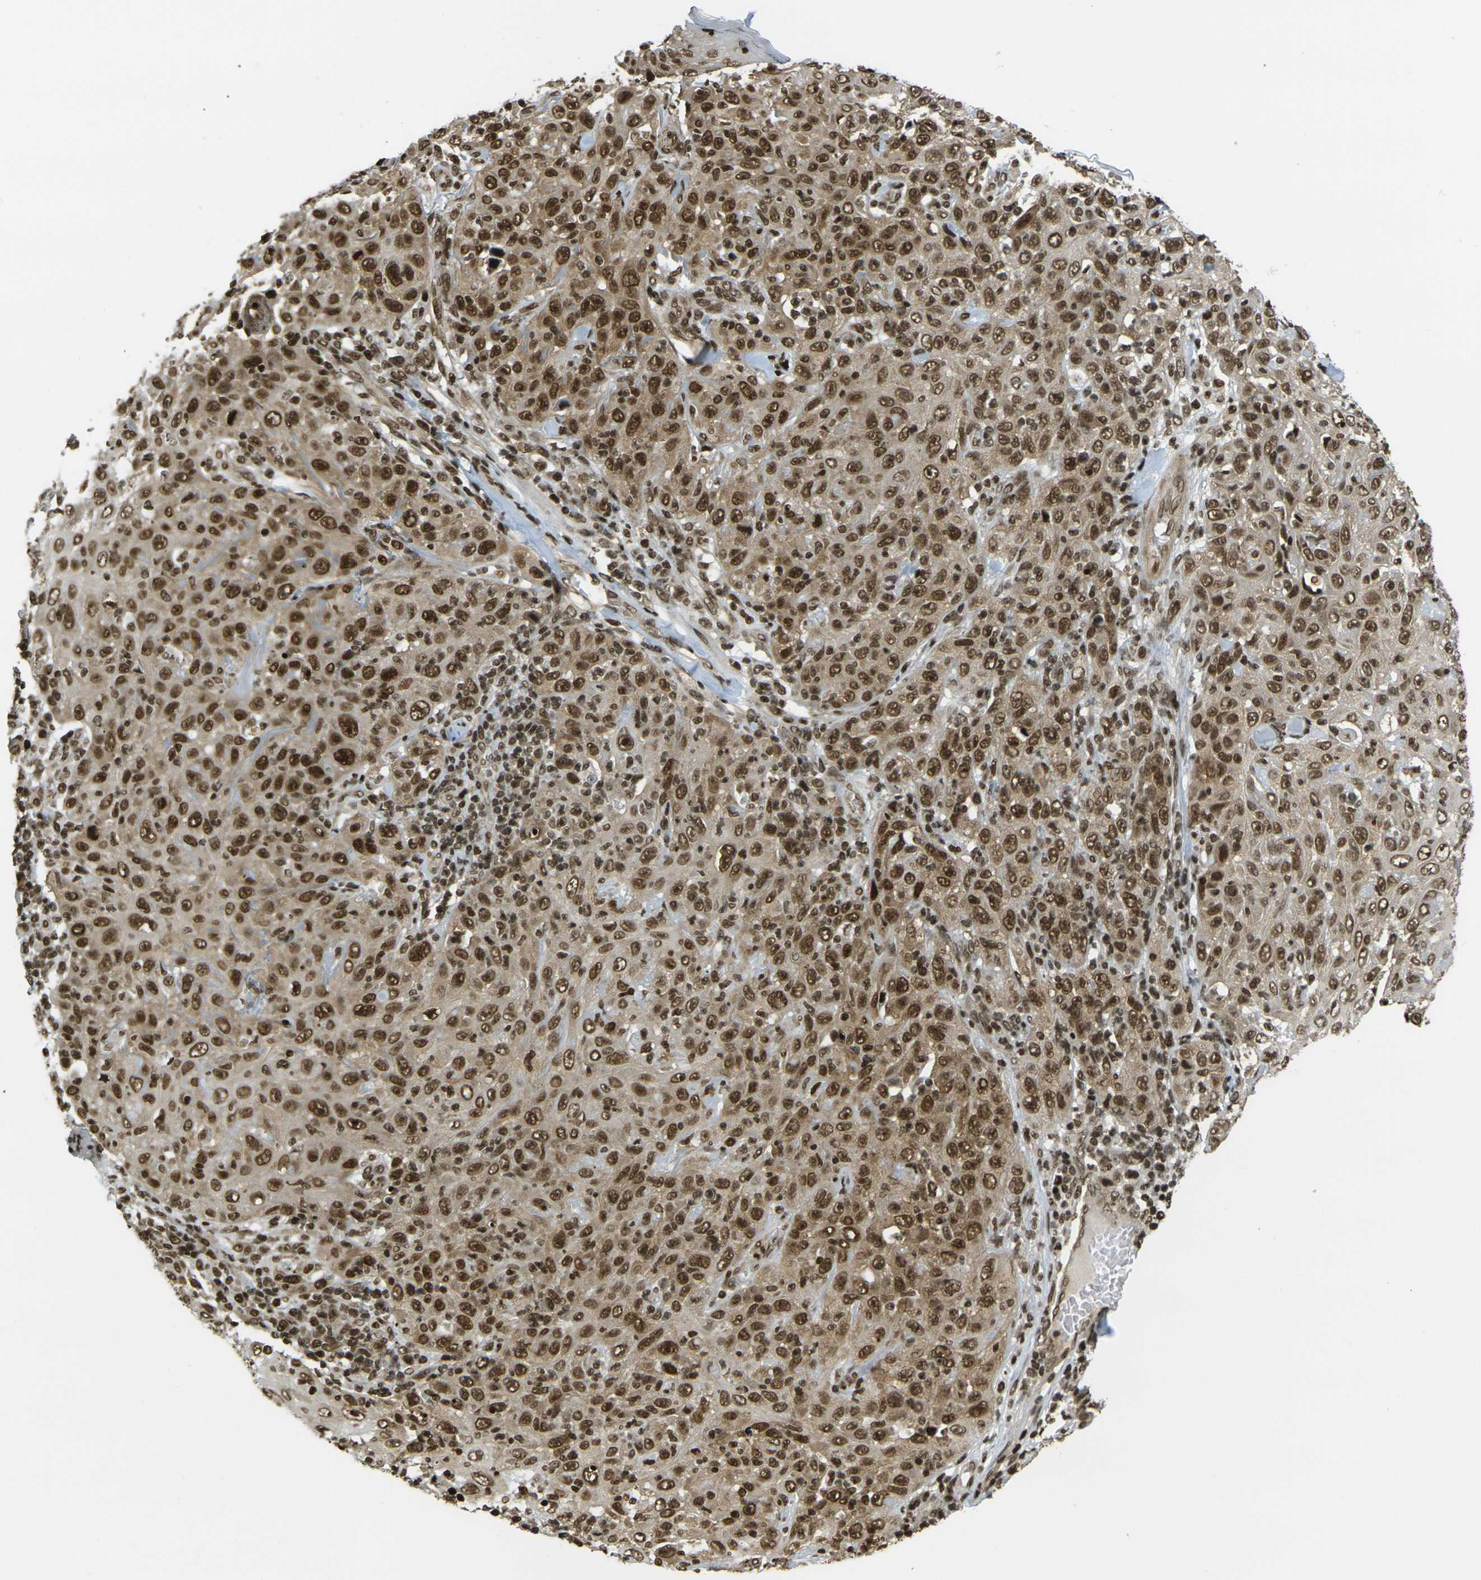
{"staining": {"intensity": "strong", "quantity": ">75%", "location": "cytoplasmic/membranous,nuclear"}, "tissue": "skin cancer", "cell_type": "Tumor cells", "image_type": "cancer", "snomed": [{"axis": "morphology", "description": "Squamous cell carcinoma, NOS"}, {"axis": "topography", "description": "Skin"}], "caption": "Brown immunohistochemical staining in skin squamous cell carcinoma exhibits strong cytoplasmic/membranous and nuclear expression in approximately >75% of tumor cells. (Brightfield microscopy of DAB IHC at high magnification).", "gene": "RUVBL2", "patient": {"sex": "female", "age": 88}}